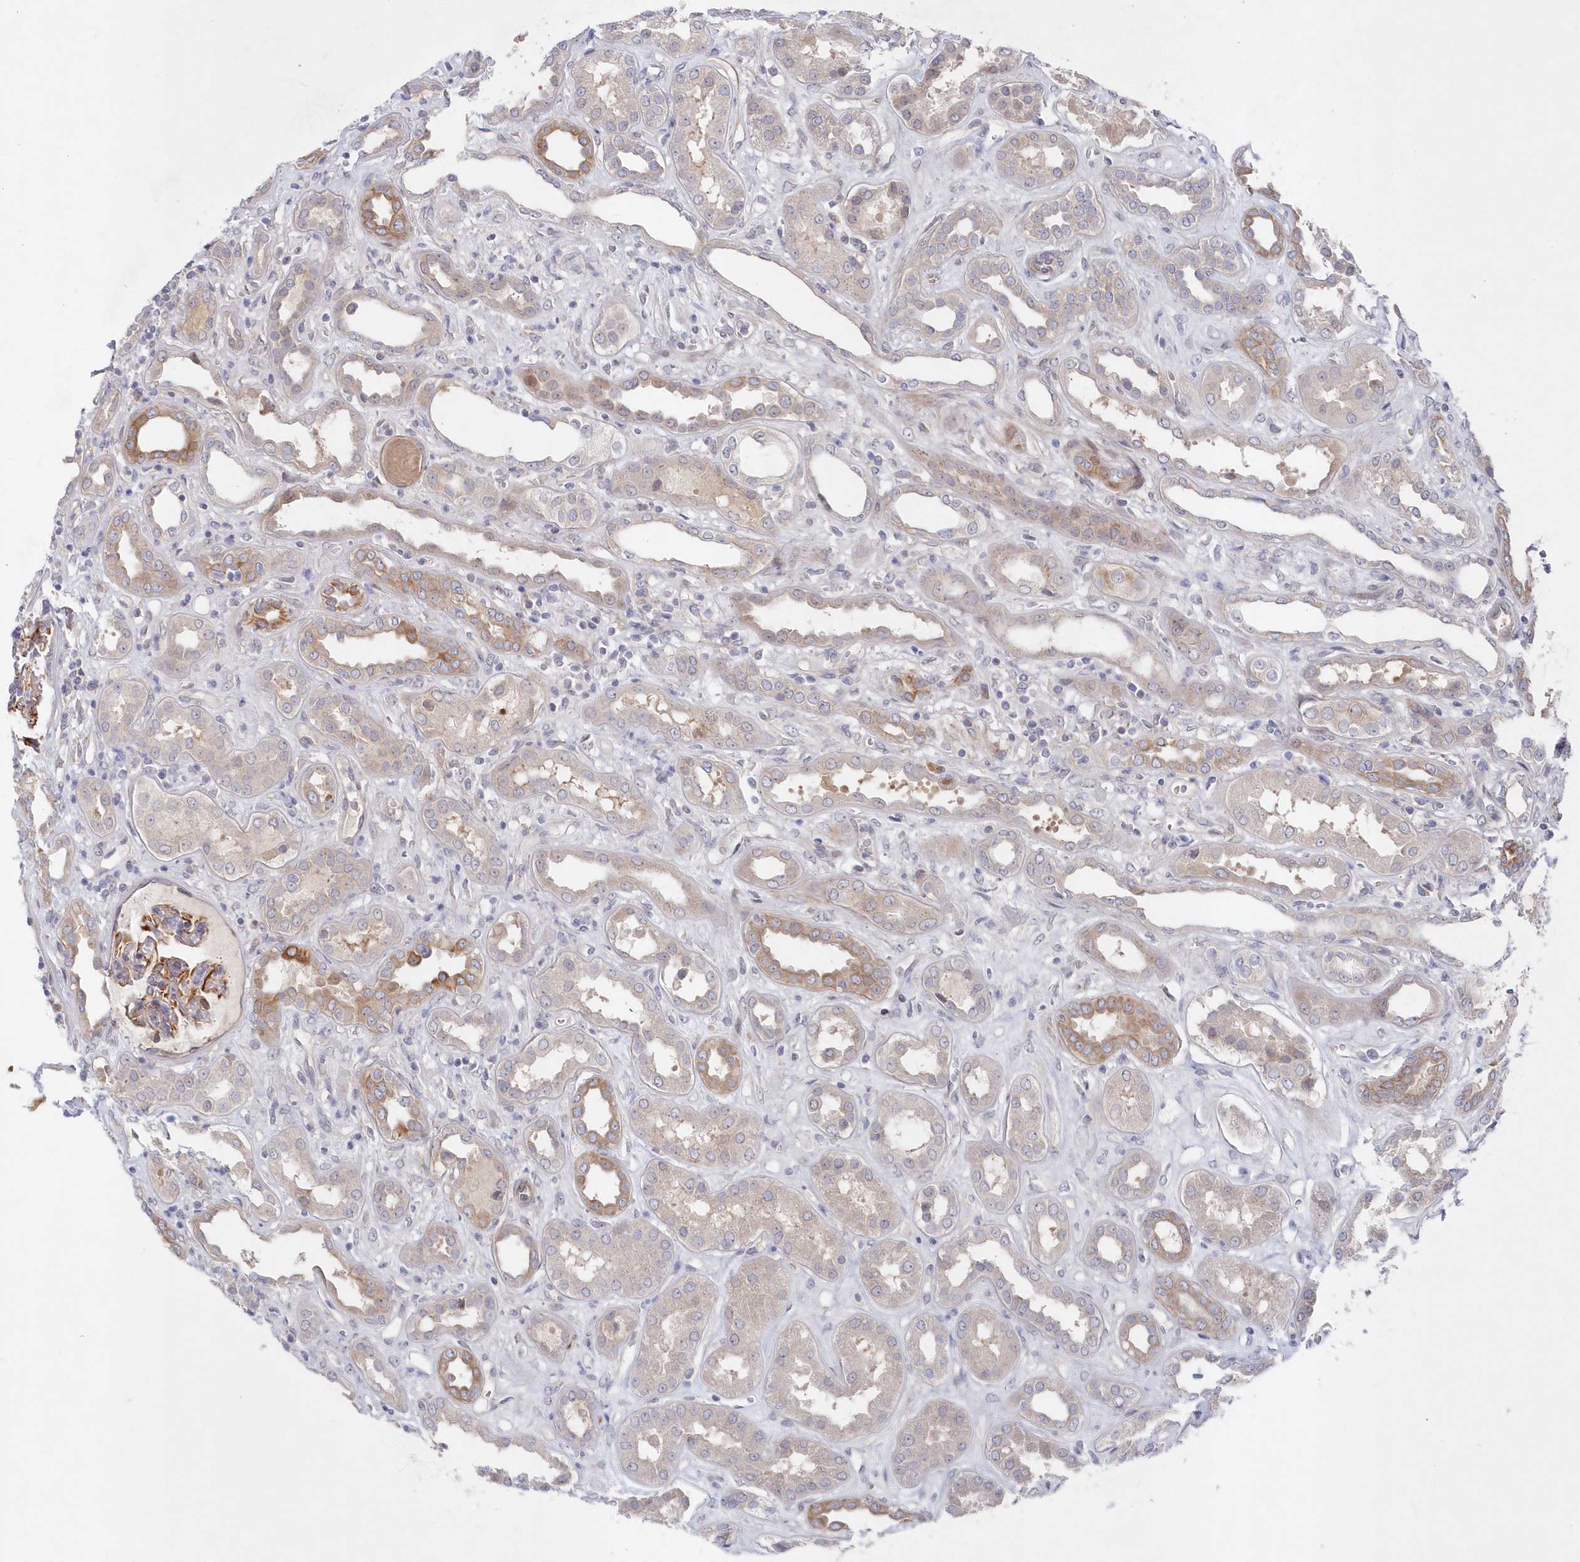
{"staining": {"intensity": "strong", "quantity": "<25%", "location": "cytoplasmic/membranous"}, "tissue": "kidney", "cell_type": "Cells in glomeruli", "image_type": "normal", "snomed": [{"axis": "morphology", "description": "Normal tissue, NOS"}, {"axis": "topography", "description": "Kidney"}], "caption": "Brown immunohistochemical staining in unremarkable human kidney shows strong cytoplasmic/membranous staining in about <25% of cells in glomeruli.", "gene": "KIAA1586", "patient": {"sex": "male", "age": 59}}